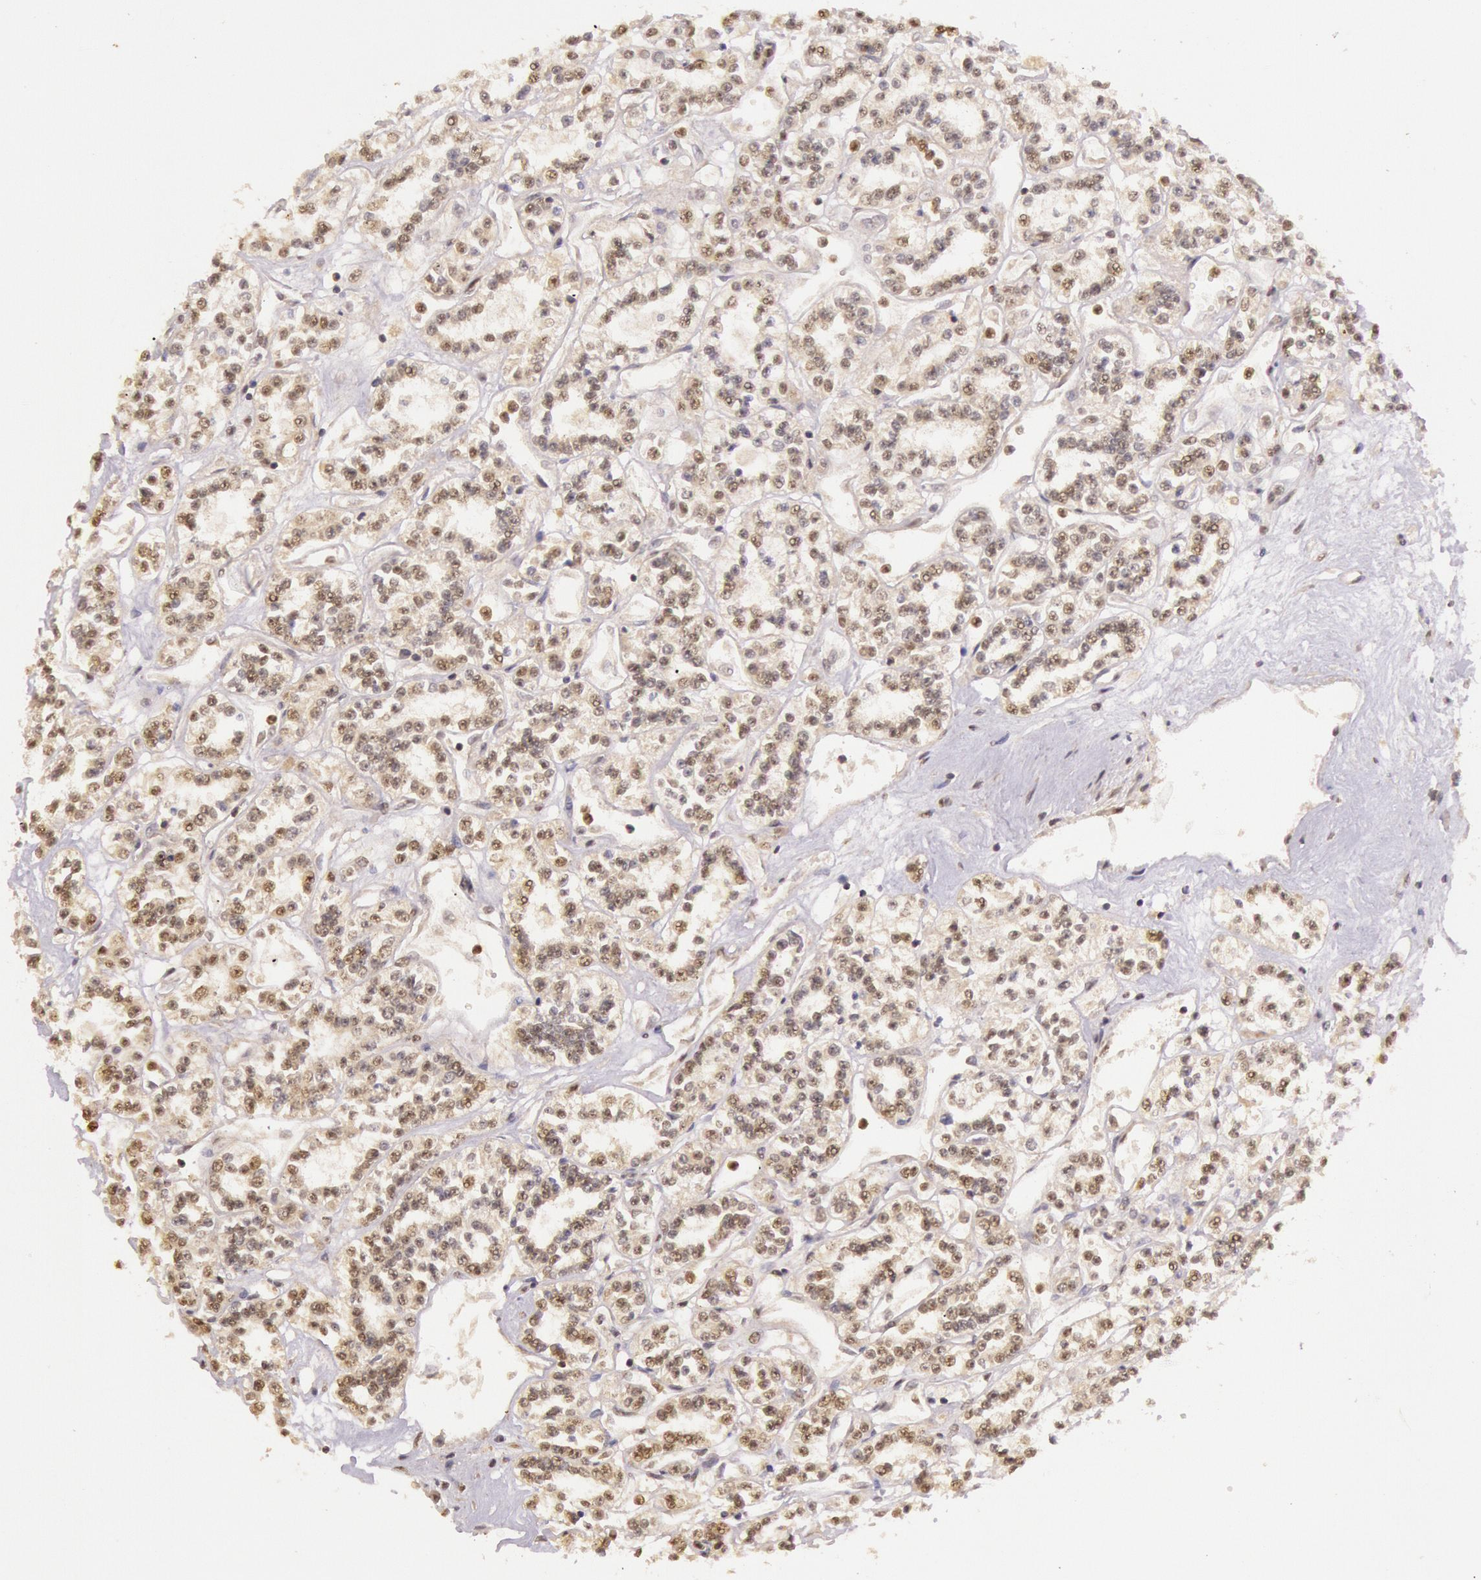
{"staining": {"intensity": "weak", "quantity": "25%-75%", "location": "cytoplasmic/membranous"}, "tissue": "renal cancer", "cell_type": "Tumor cells", "image_type": "cancer", "snomed": [{"axis": "morphology", "description": "Adenocarcinoma, NOS"}, {"axis": "topography", "description": "Kidney"}], "caption": "IHC of human adenocarcinoma (renal) displays low levels of weak cytoplasmic/membranous expression in approximately 25%-75% of tumor cells.", "gene": "RTL10", "patient": {"sex": "female", "age": 76}}